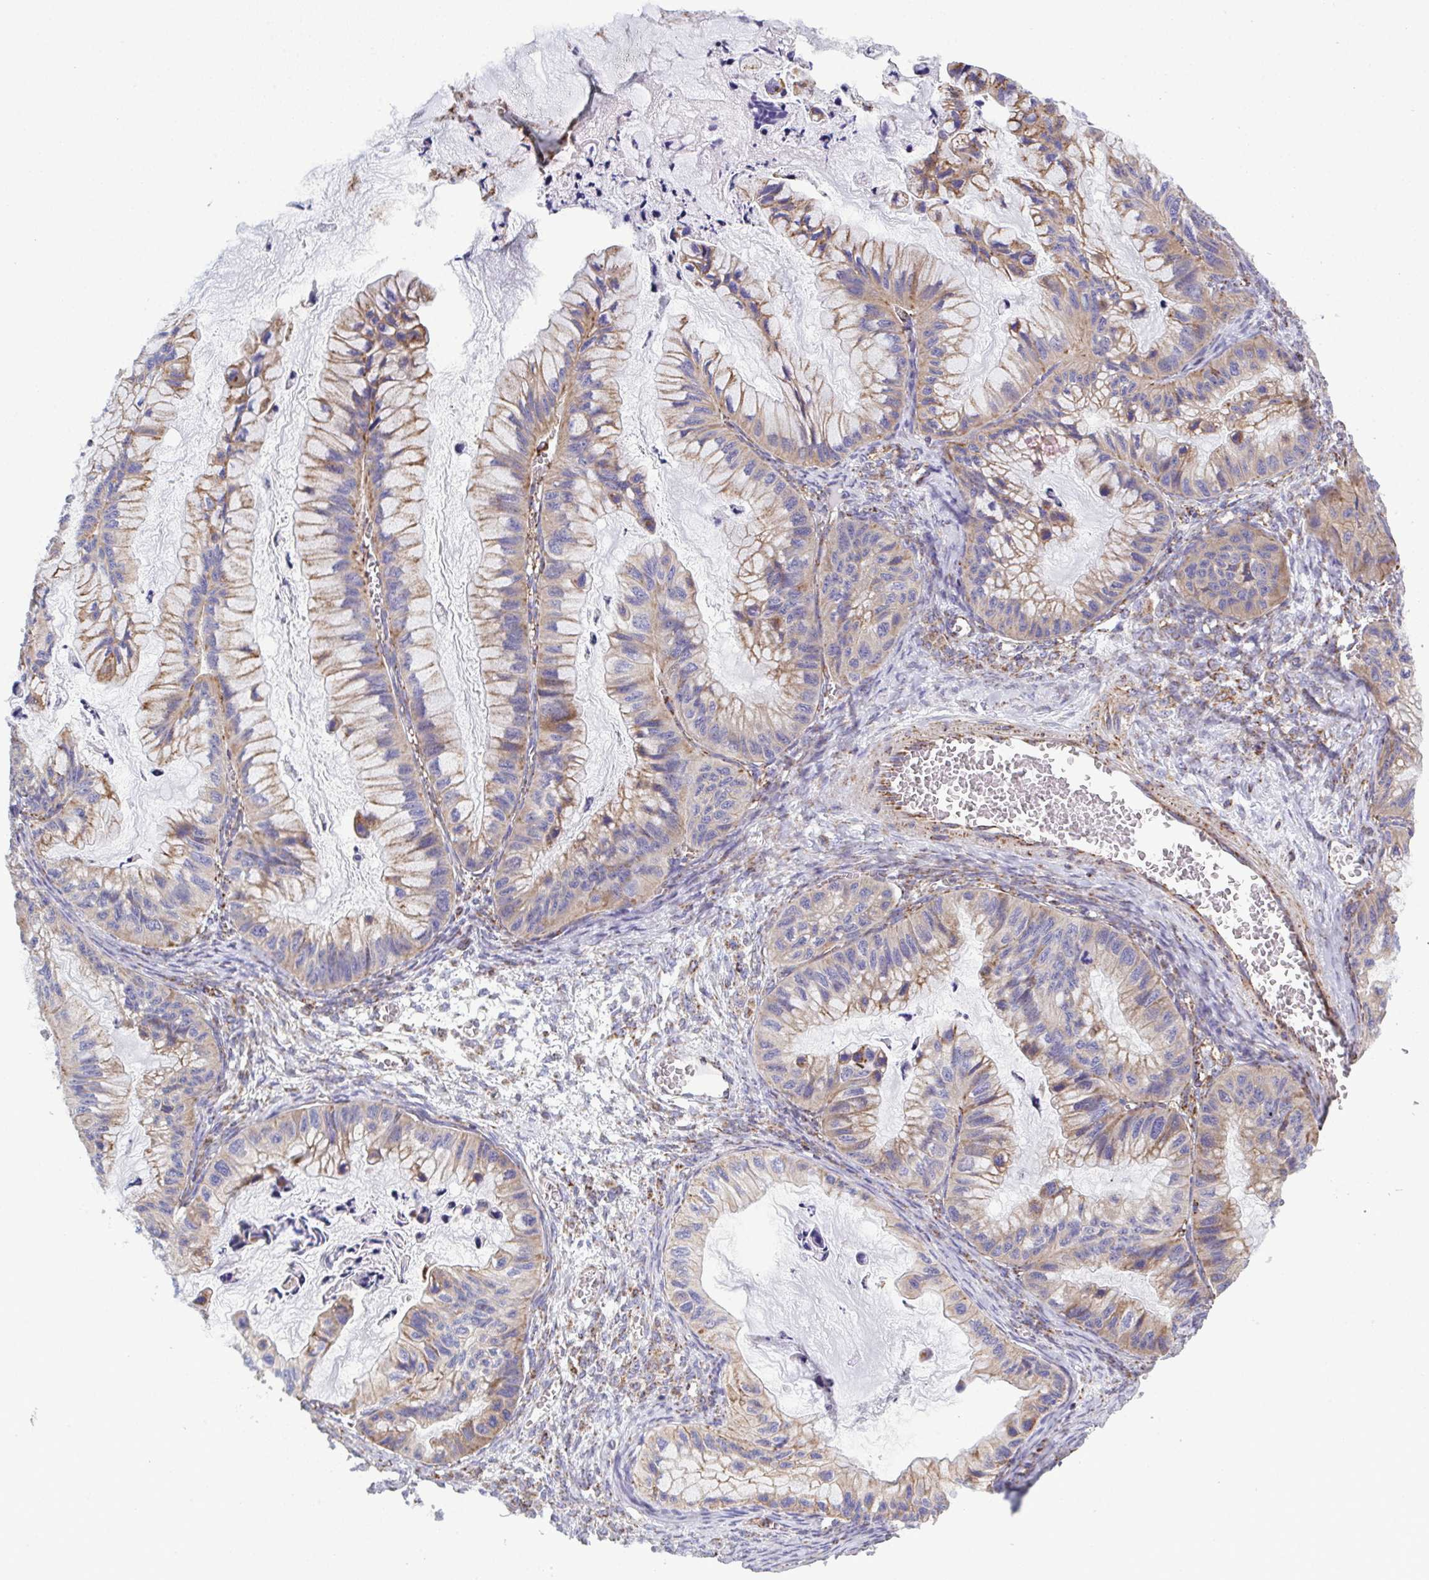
{"staining": {"intensity": "weak", "quantity": ">75%", "location": "cytoplasmic/membranous"}, "tissue": "ovarian cancer", "cell_type": "Tumor cells", "image_type": "cancer", "snomed": [{"axis": "morphology", "description": "Cystadenocarcinoma, mucinous, NOS"}, {"axis": "topography", "description": "Ovary"}], "caption": "Human ovarian mucinous cystadenocarcinoma stained with a brown dye reveals weak cytoplasmic/membranous positive expression in about >75% of tumor cells.", "gene": "CSDE1", "patient": {"sex": "female", "age": 72}}